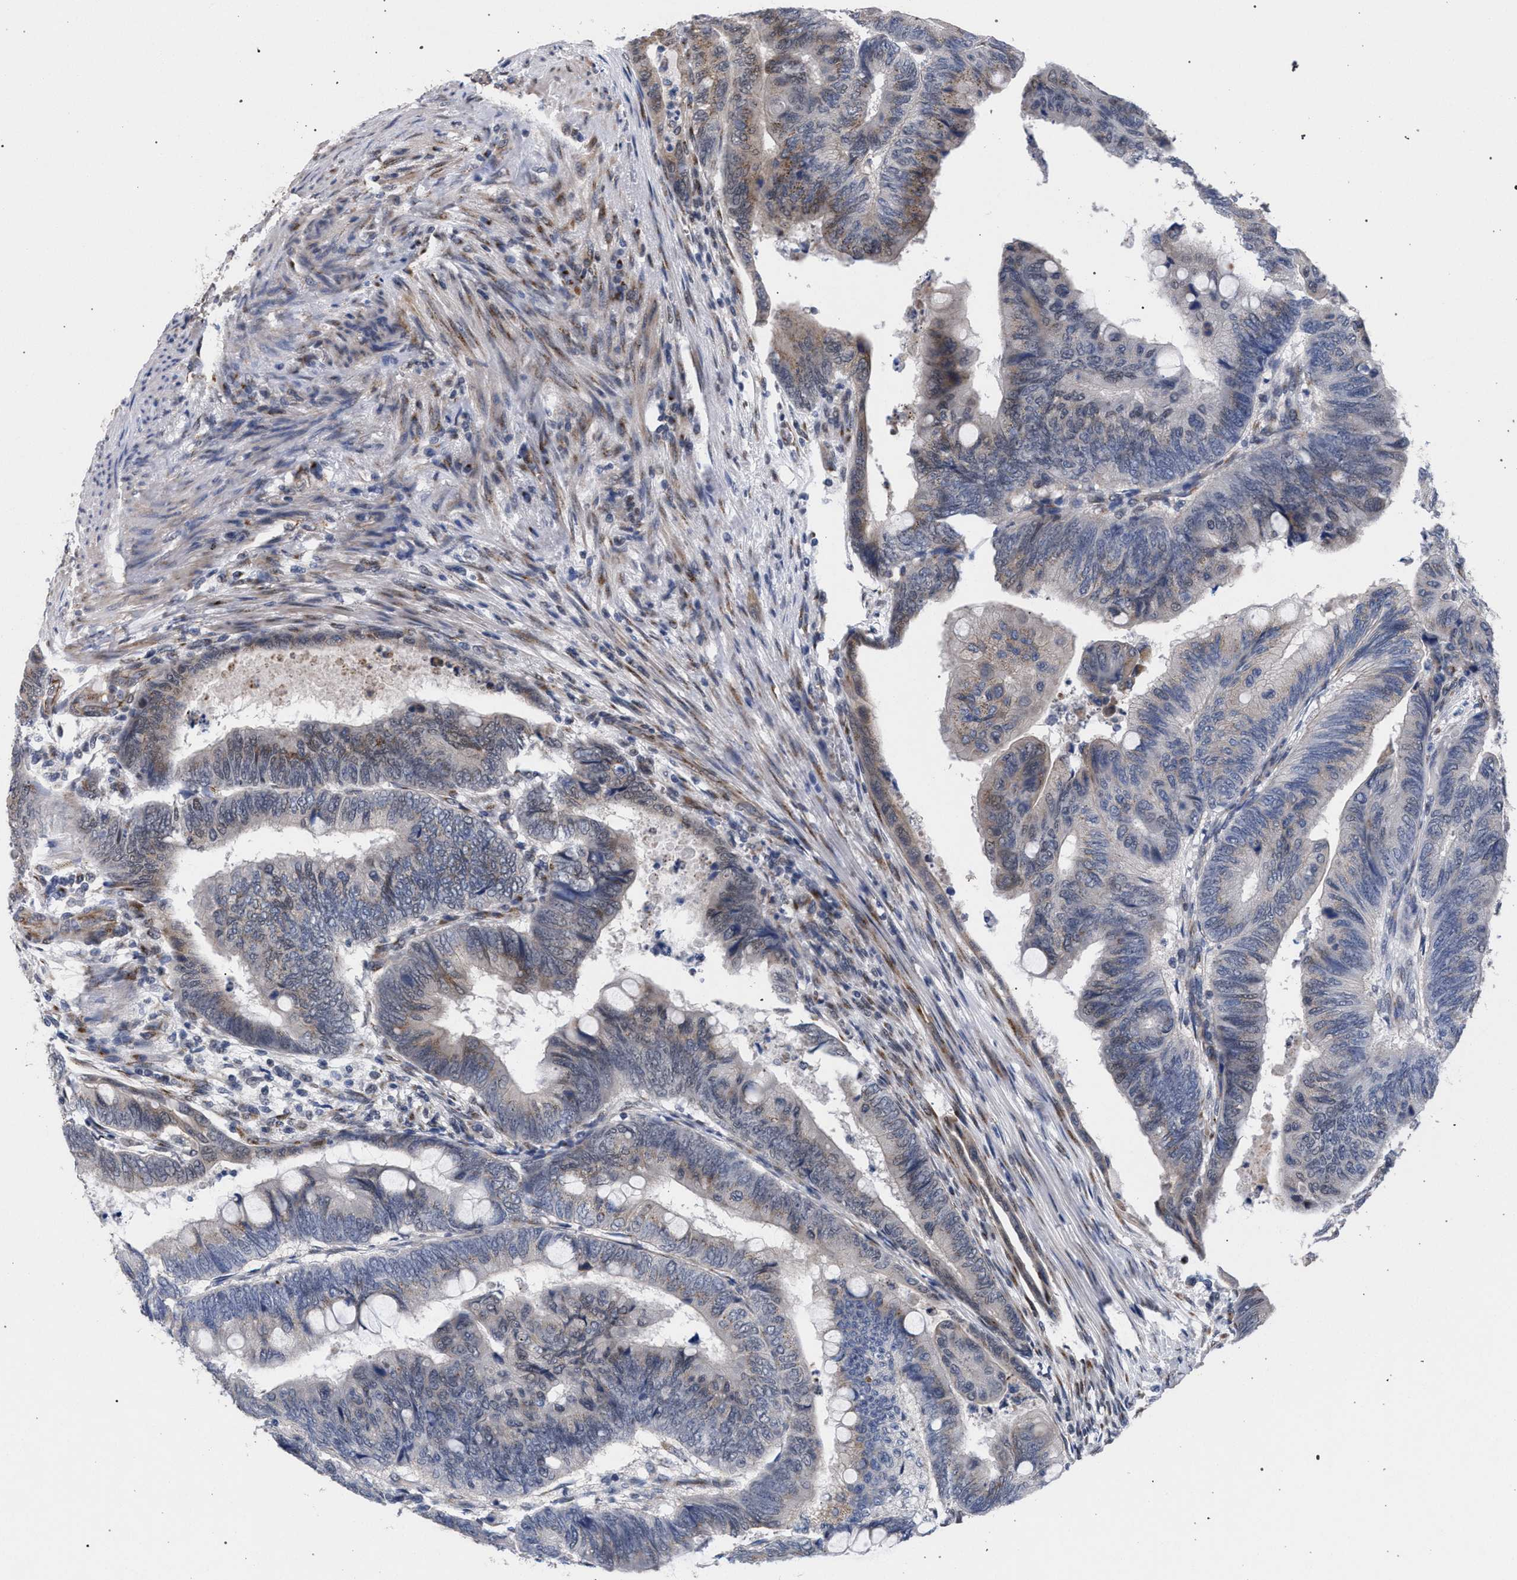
{"staining": {"intensity": "weak", "quantity": "25%-75%", "location": "cytoplasmic/membranous"}, "tissue": "colorectal cancer", "cell_type": "Tumor cells", "image_type": "cancer", "snomed": [{"axis": "morphology", "description": "Normal tissue, NOS"}, {"axis": "morphology", "description": "Adenocarcinoma, NOS"}, {"axis": "topography", "description": "Rectum"}, {"axis": "topography", "description": "Peripheral nerve tissue"}], "caption": "DAB immunohistochemical staining of colorectal cancer shows weak cytoplasmic/membranous protein staining in approximately 25%-75% of tumor cells. (DAB IHC, brown staining for protein, blue staining for nuclei).", "gene": "GOLGA2", "patient": {"sex": "male", "age": 92}}